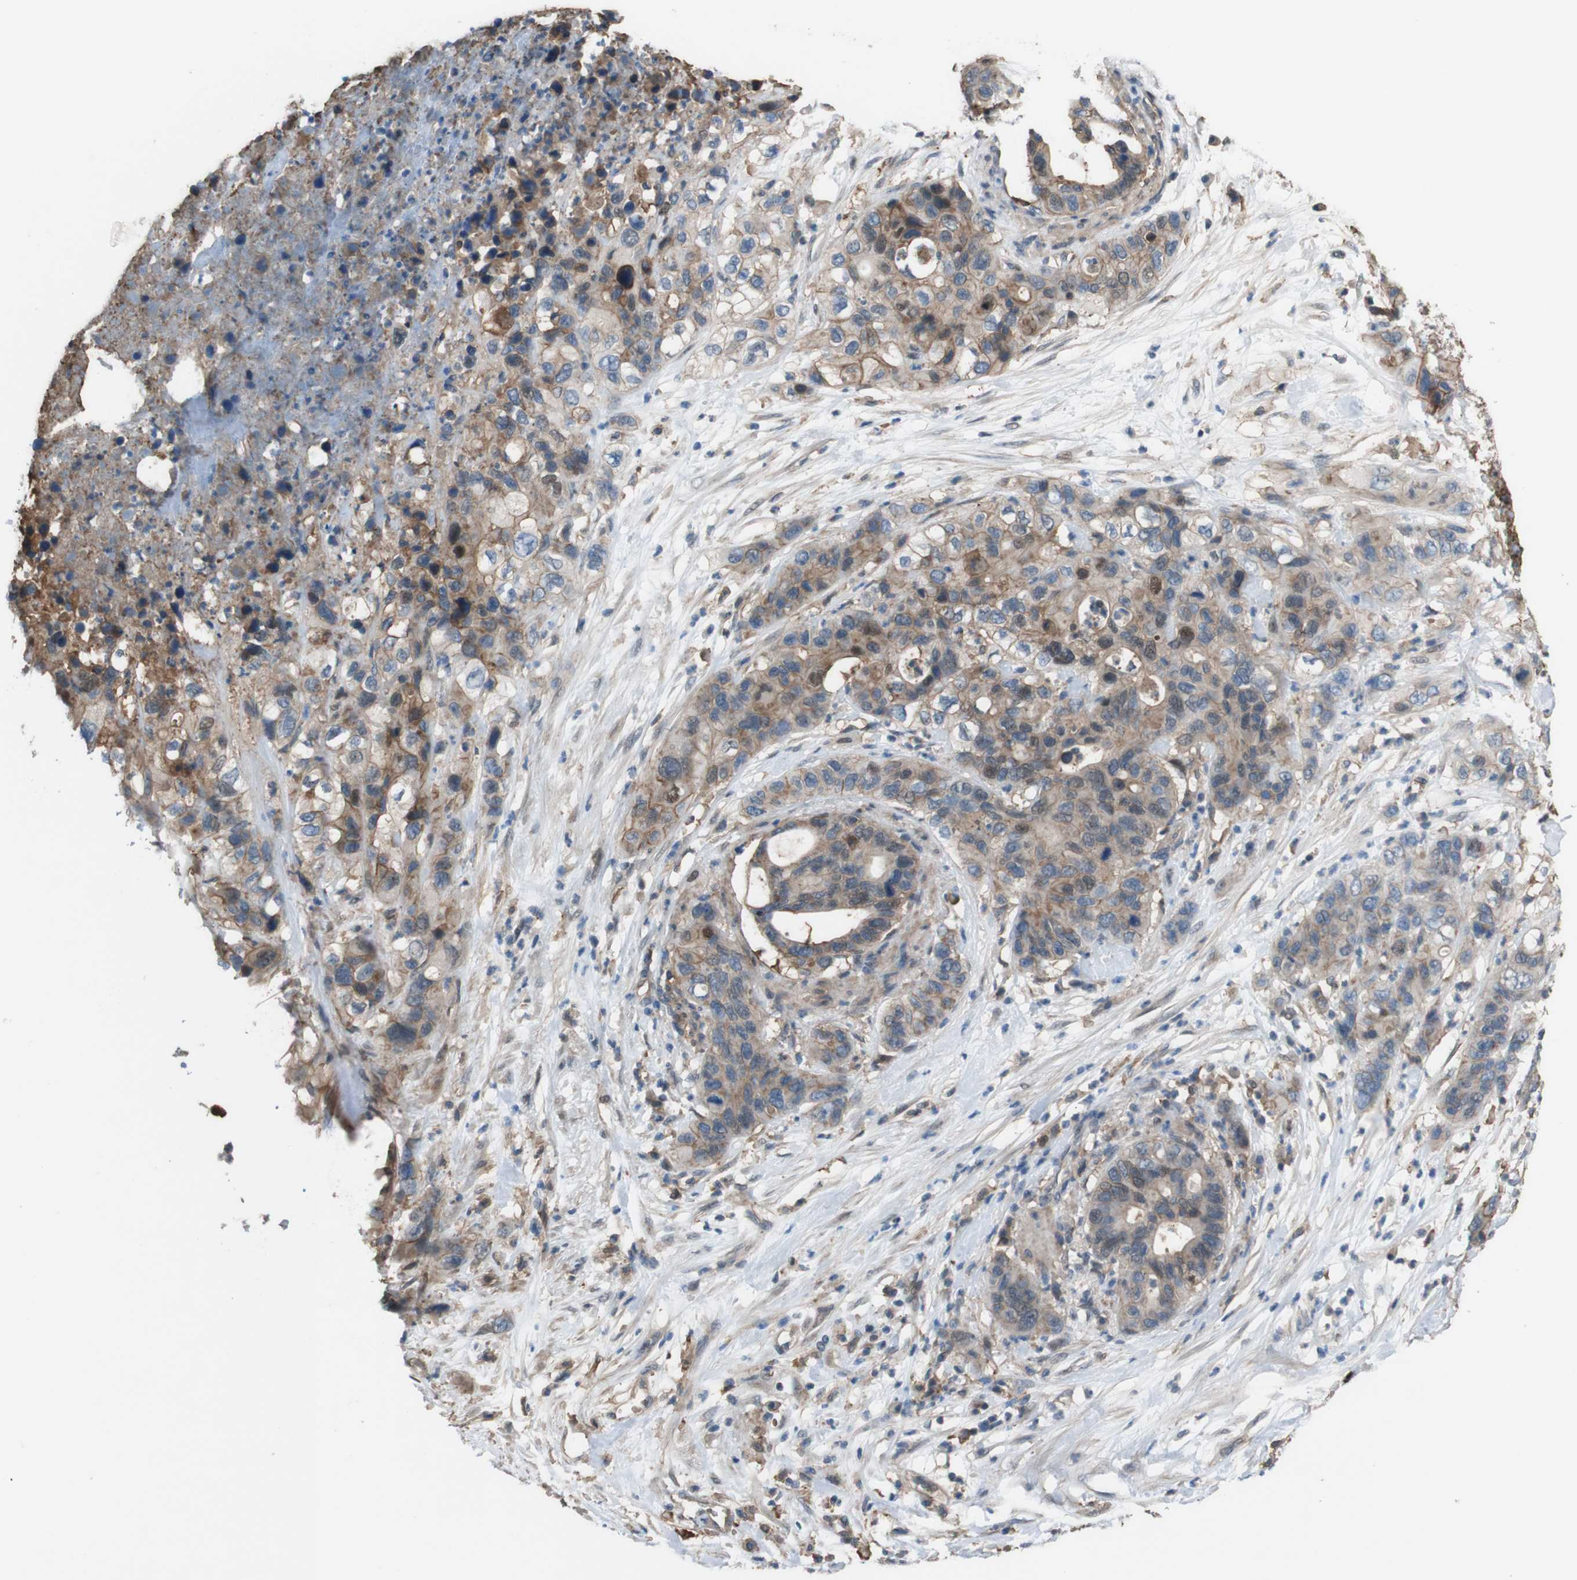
{"staining": {"intensity": "weak", "quantity": "25%-75%", "location": "cytoplasmic/membranous"}, "tissue": "pancreatic cancer", "cell_type": "Tumor cells", "image_type": "cancer", "snomed": [{"axis": "morphology", "description": "Adenocarcinoma, NOS"}, {"axis": "topography", "description": "Pancreas"}], "caption": "About 25%-75% of tumor cells in pancreatic adenocarcinoma exhibit weak cytoplasmic/membranous protein expression as visualized by brown immunohistochemical staining.", "gene": "ATP2B1", "patient": {"sex": "female", "age": 71}}